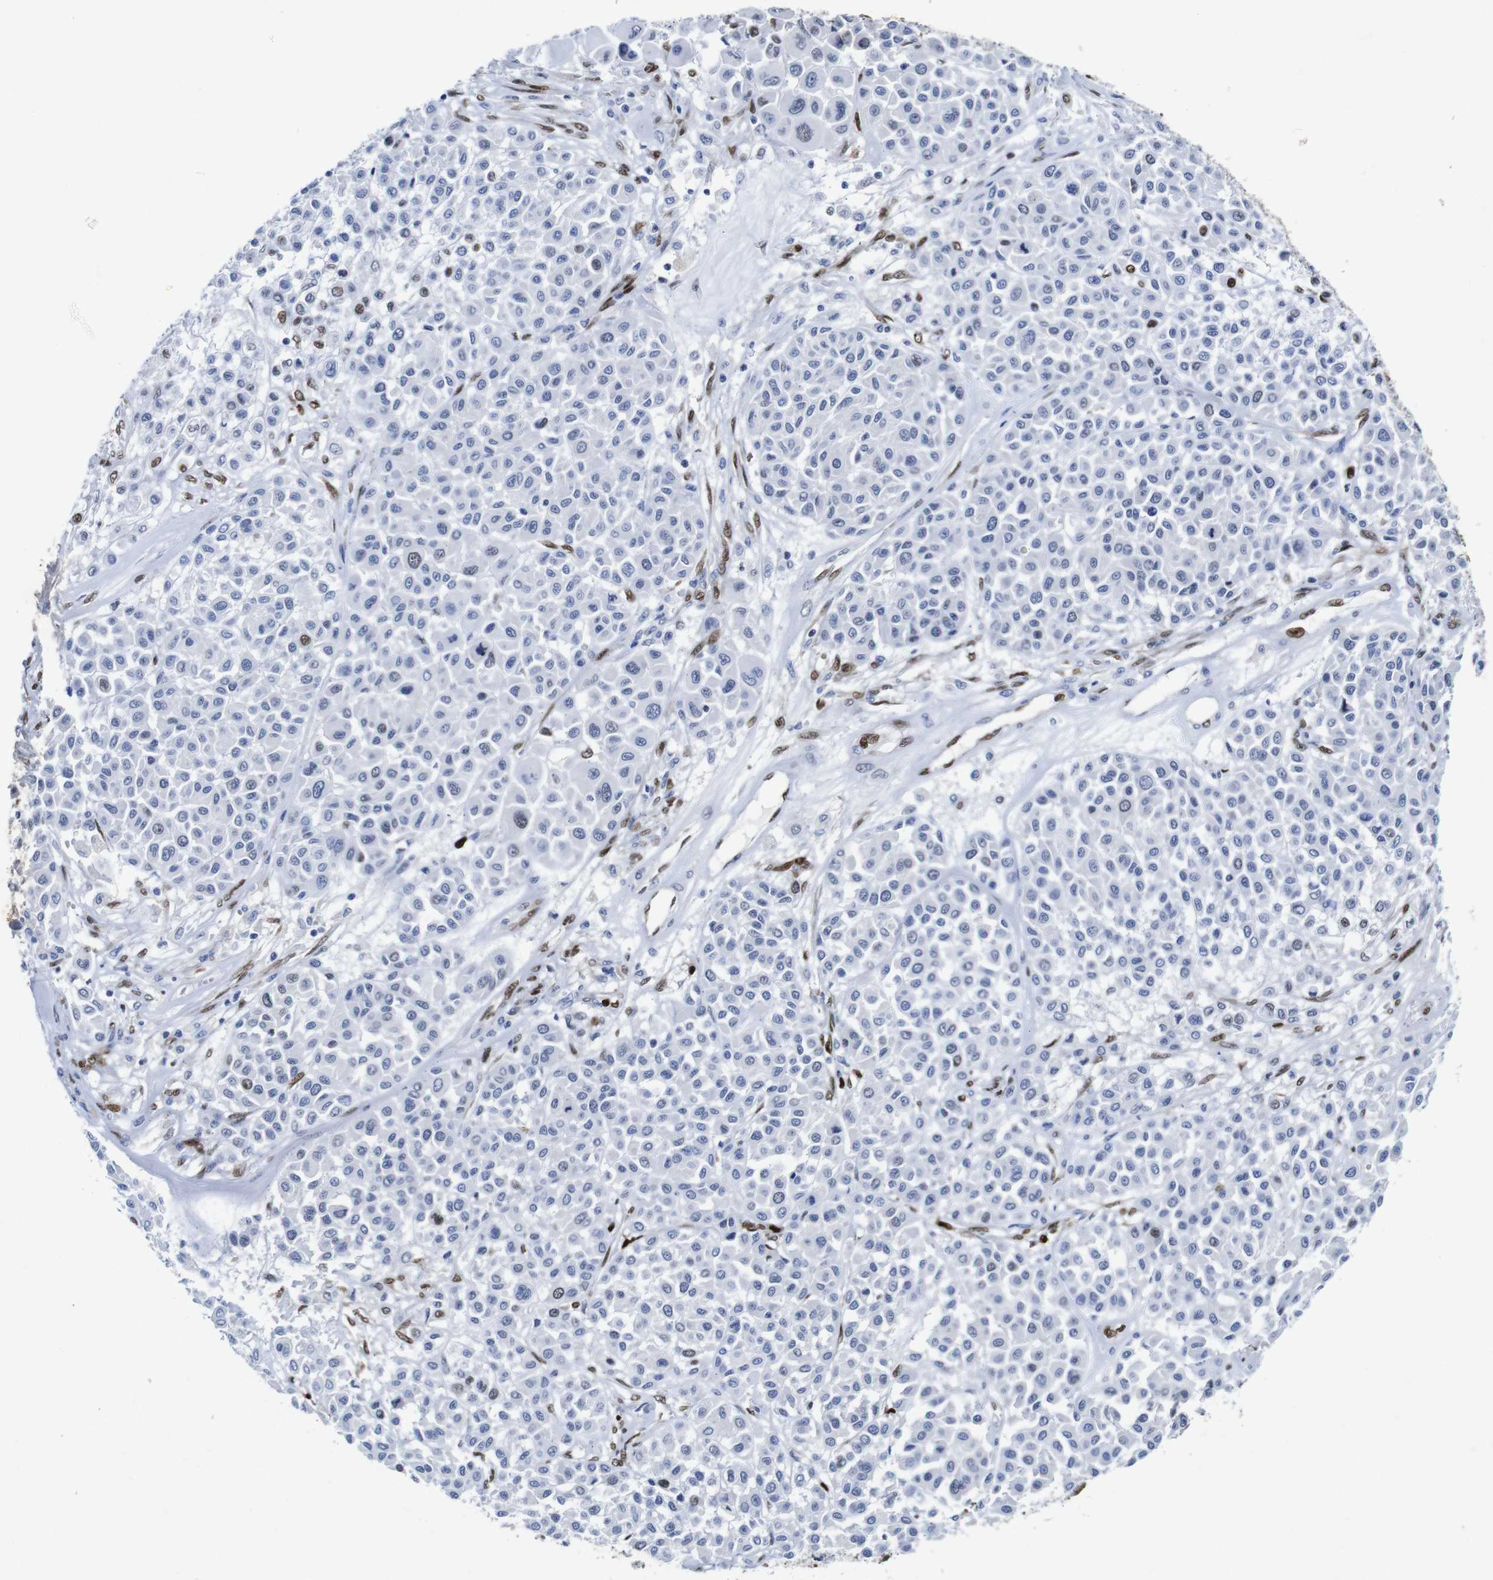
{"staining": {"intensity": "moderate", "quantity": "<25%", "location": "nuclear"}, "tissue": "melanoma", "cell_type": "Tumor cells", "image_type": "cancer", "snomed": [{"axis": "morphology", "description": "Malignant melanoma, Metastatic site"}, {"axis": "topography", "description": "Soft tissue"}], "caption": "IHC of human melanoma reveals low levels of moderate nuclear positivity in approximately <25% of tumor cells.", "gene": "FOSL2", "patient": {"sex": "male", "age": 41}}